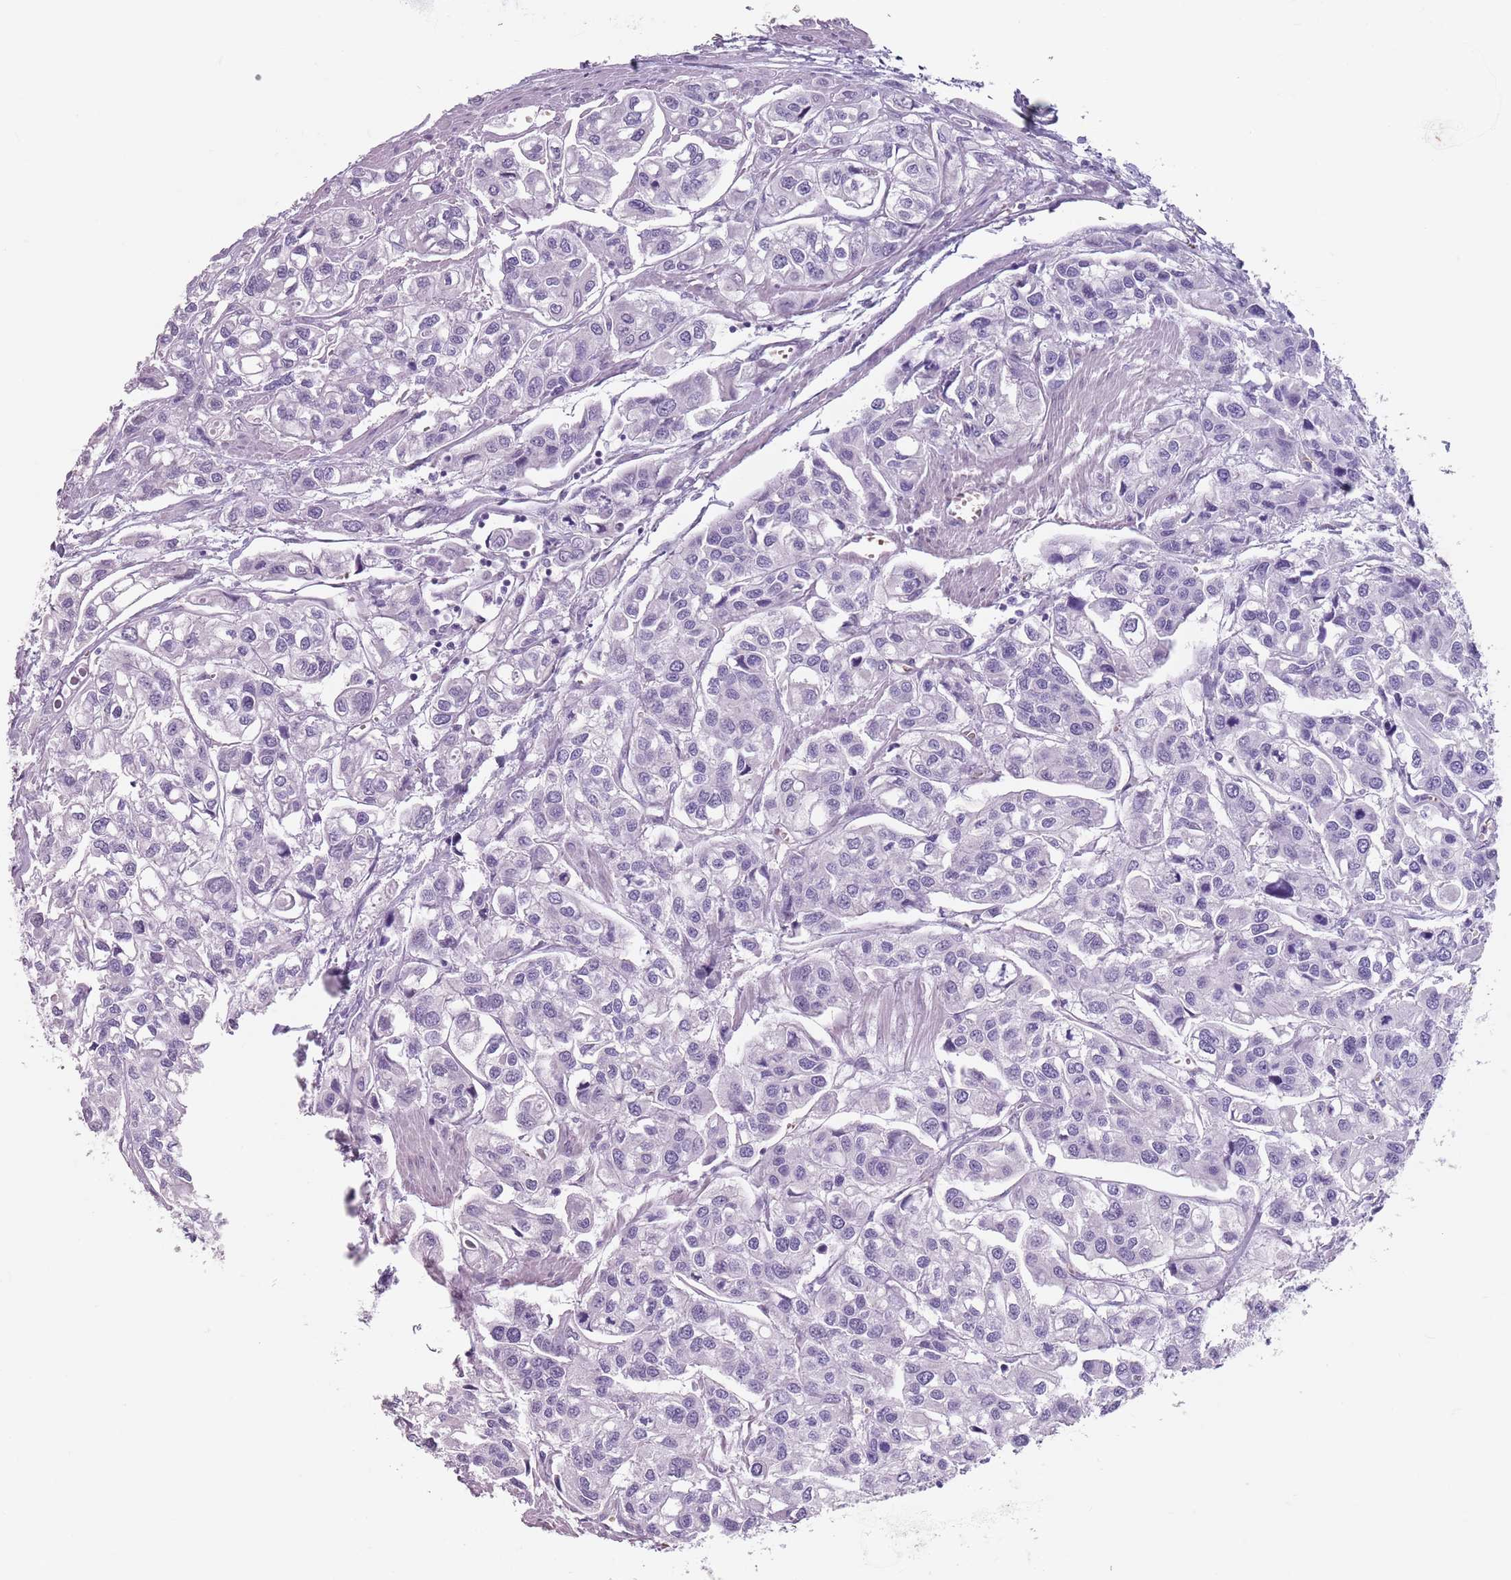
{"staining": {"intensity": "negative", "quantity": "none", "location": "none"}, "tissue": "urothelial cancer", "cell_type": "Tumor cells", "image_type": "cancer", "snomed": [{"axis": "morphology", "description": "Urothelial carcinoma, High grade"}, {"axis": "topography", "description": "Urinary bladder"}], "caption": "High magnification brightfield microscopy of urothelial cancer stained with DAB (brown) and counterstained with hematoxylin (blue): tumor cells show no significant expression.", "gene": "SPESP1", "patient": {"sex": "male", "age": 67}}